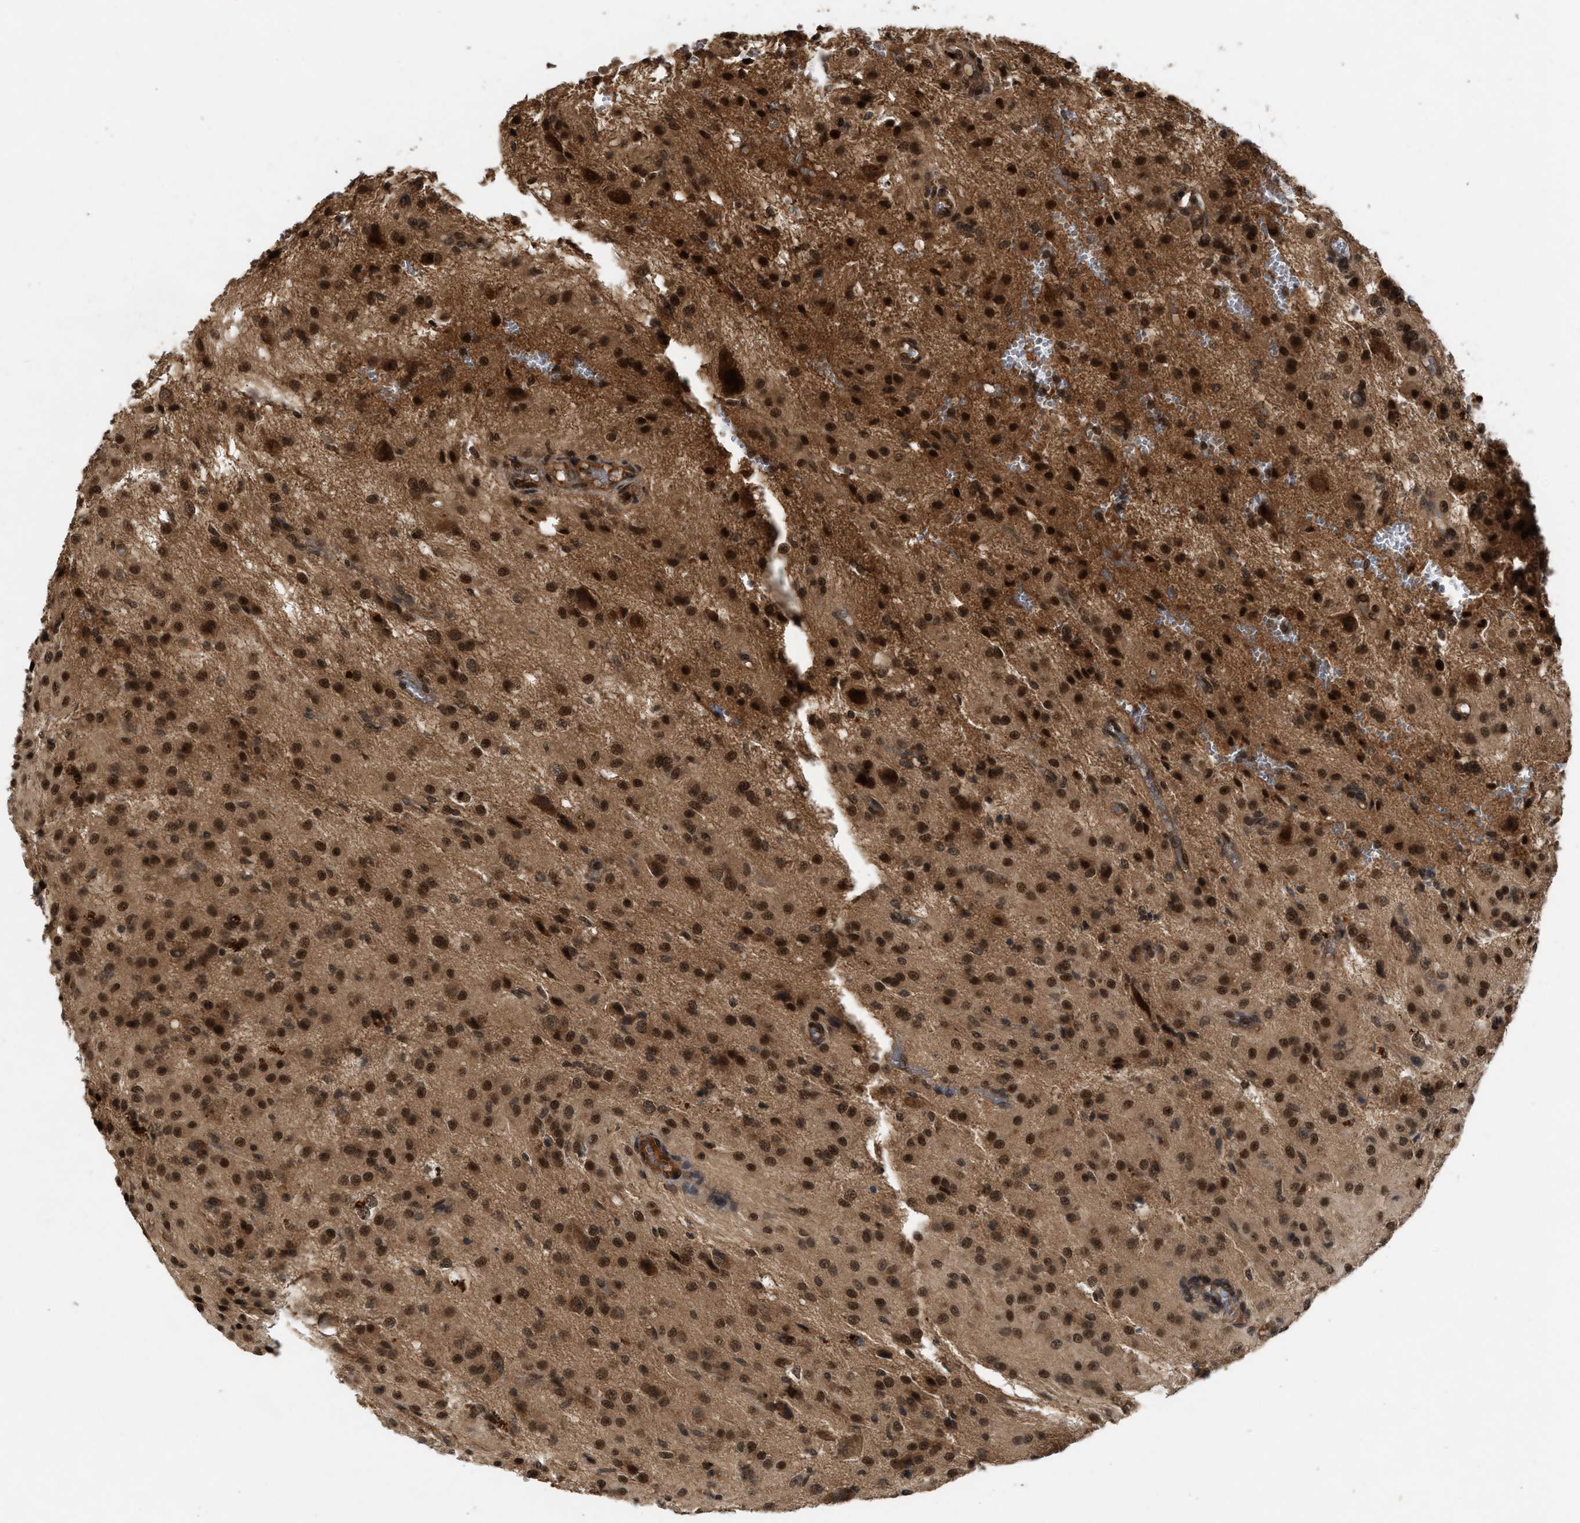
{"staining": {"intensity": "strong", "quantity": ">75%", "location": "cytoplasmic/membranous,nuclear"}, "tissue": "glioma", "cell_type": "Tumor cells", "image_type": "cancer", "snomed": [{"axis": "morphology", "description": "Glioma, malignant, High grade"}, {"axis": "topography", "description": "Brain"}], "caption": "The histopathology image shows a brown stain indicating the presence of a protein in the cytoplasmic/membranous and nuclear of tumor cells in glioma. (DAB IHC with brightfield microscopy, high magnification).", "gene": "RUSC2", "patient": {"sex": "female", "age": 59}}